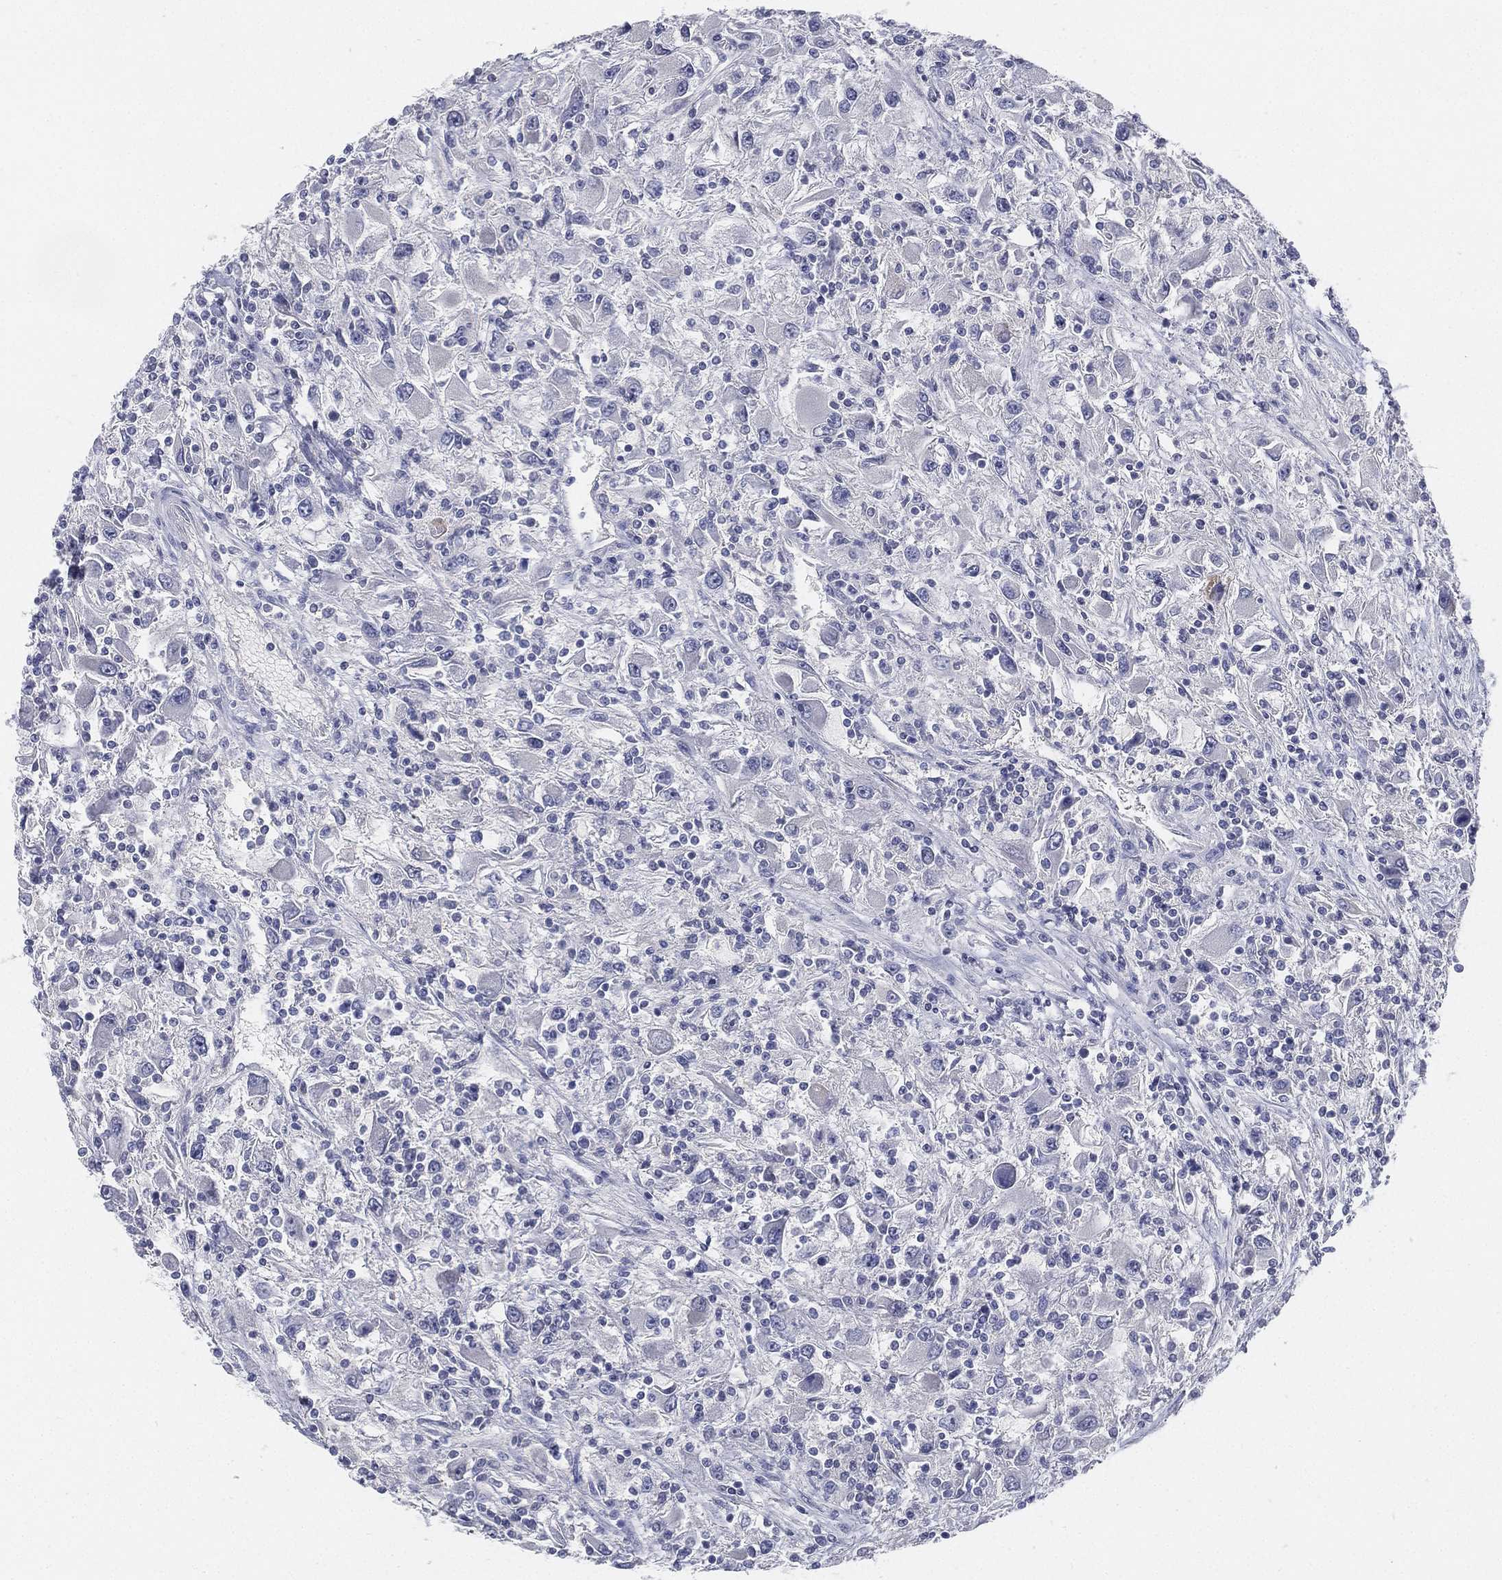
{"staining": {"intensity": "negative", "quantity": "none", "location": "none"}, "tissue": "renal cancer", "cell_type": "Tumor cells", "image_type": "cancer", "snomed": [{"axis": "morphology", "description": "Adenocarcinoma, NOS"}, {"axis": "topography", "description": "Kidney"}], "caption": "Immunohistochemistry image of renal adenocarcinoma stained for a protein (brown), which exhibits no positivity in tumor cells.", "gene": "C5orf46", "patient": {"sex": "female", "age": 67}}